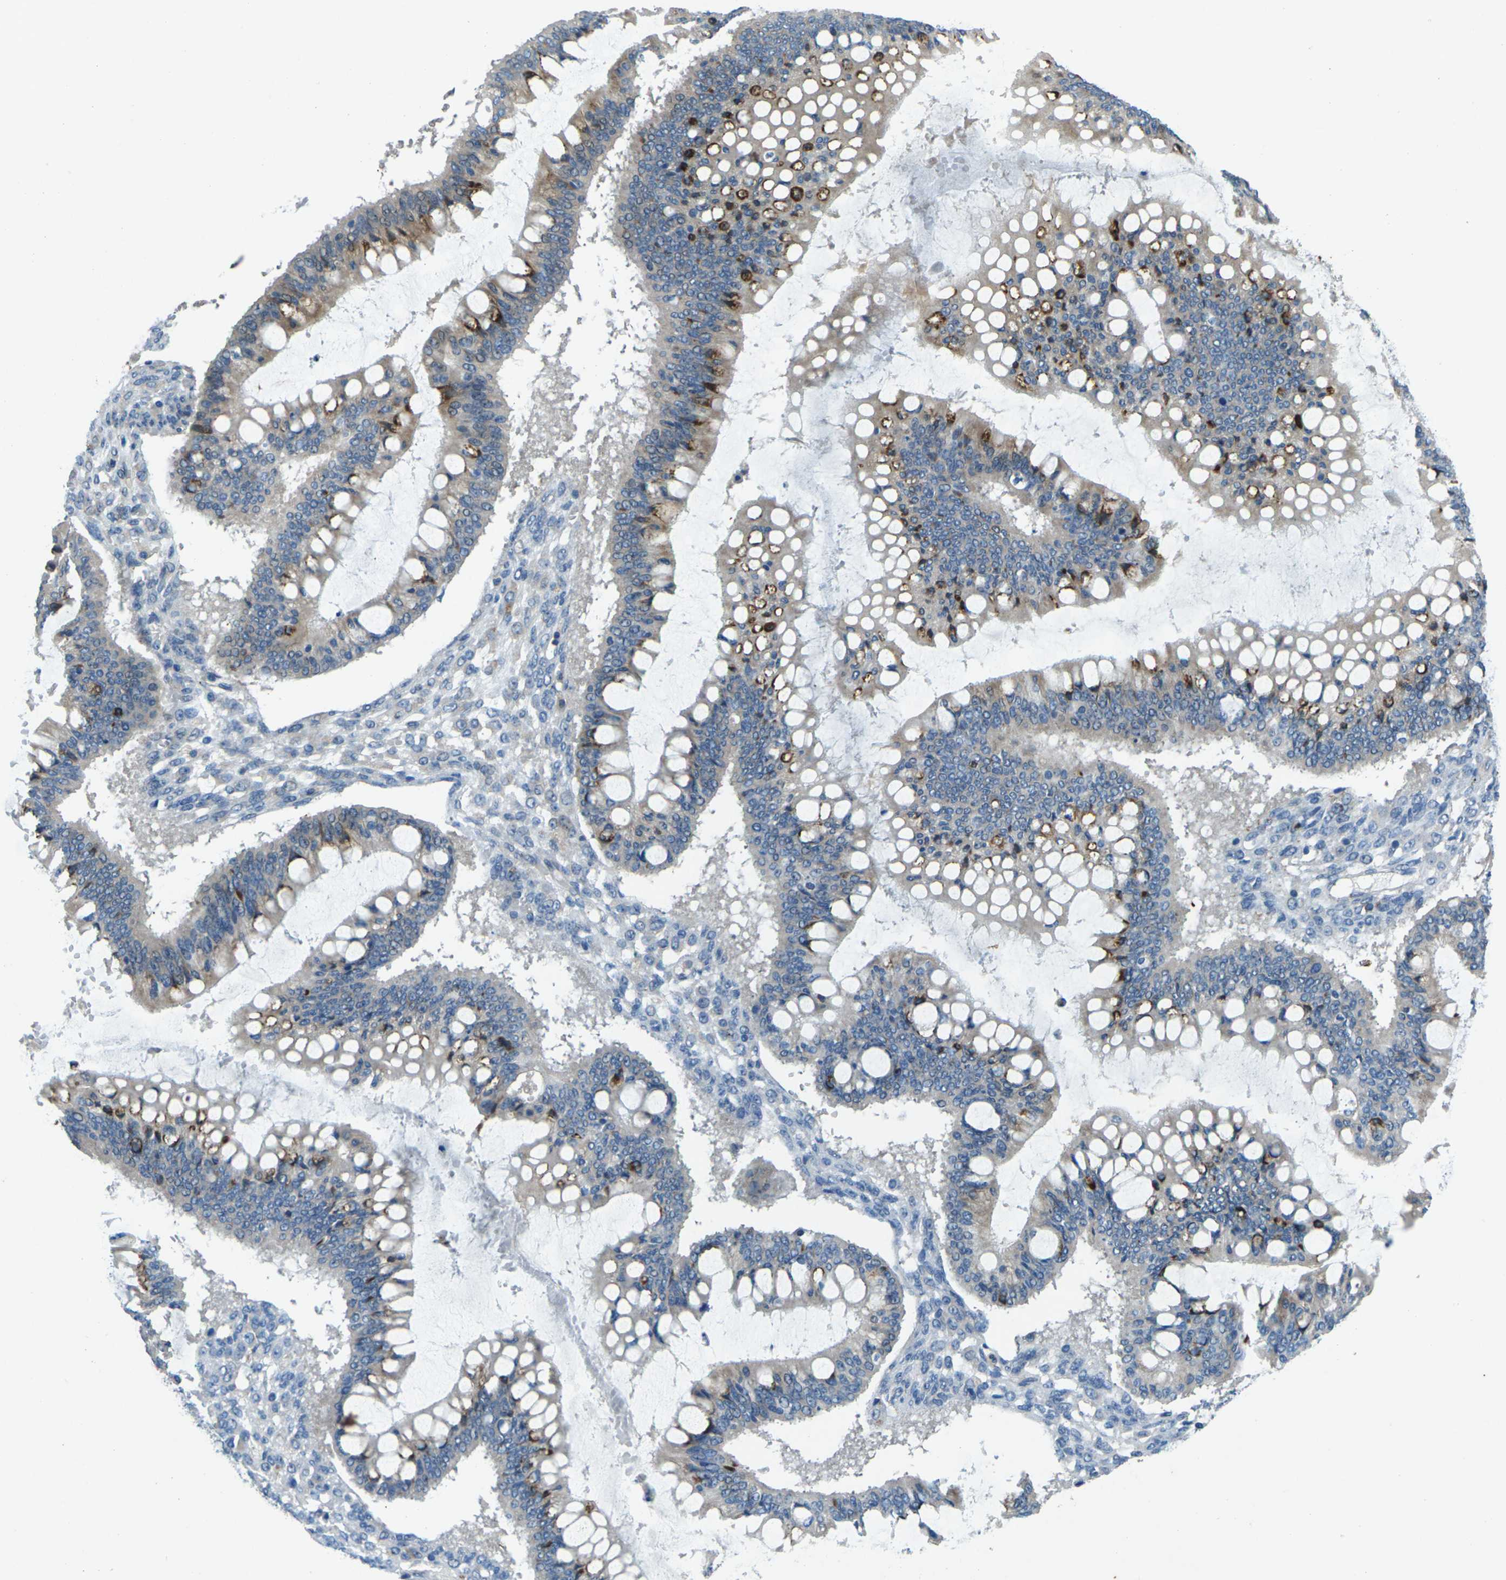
{"staining": {"intensity": "strong", "quantity": "<25%", "location": "cytoplasmic/membranous"}, "tissue": "ovarian cancer", "cell_type": "Tumor cells", "image_type": "cancer", "snomed": [{"axis": "morphology", "description": "Cystadenocarcinoma, mucinous, NOS"}, {"axis": "topography", "description": "Ovary"}], "caption": "Tumor cells show medium levels of strong cytoplasmic/membranous expression in about <25% of cells in ovarian cancer (mucinous cystadenocarcinoma).", "gene": "SIGLEC14", "patient": {"sex": "female", "age": 73}}